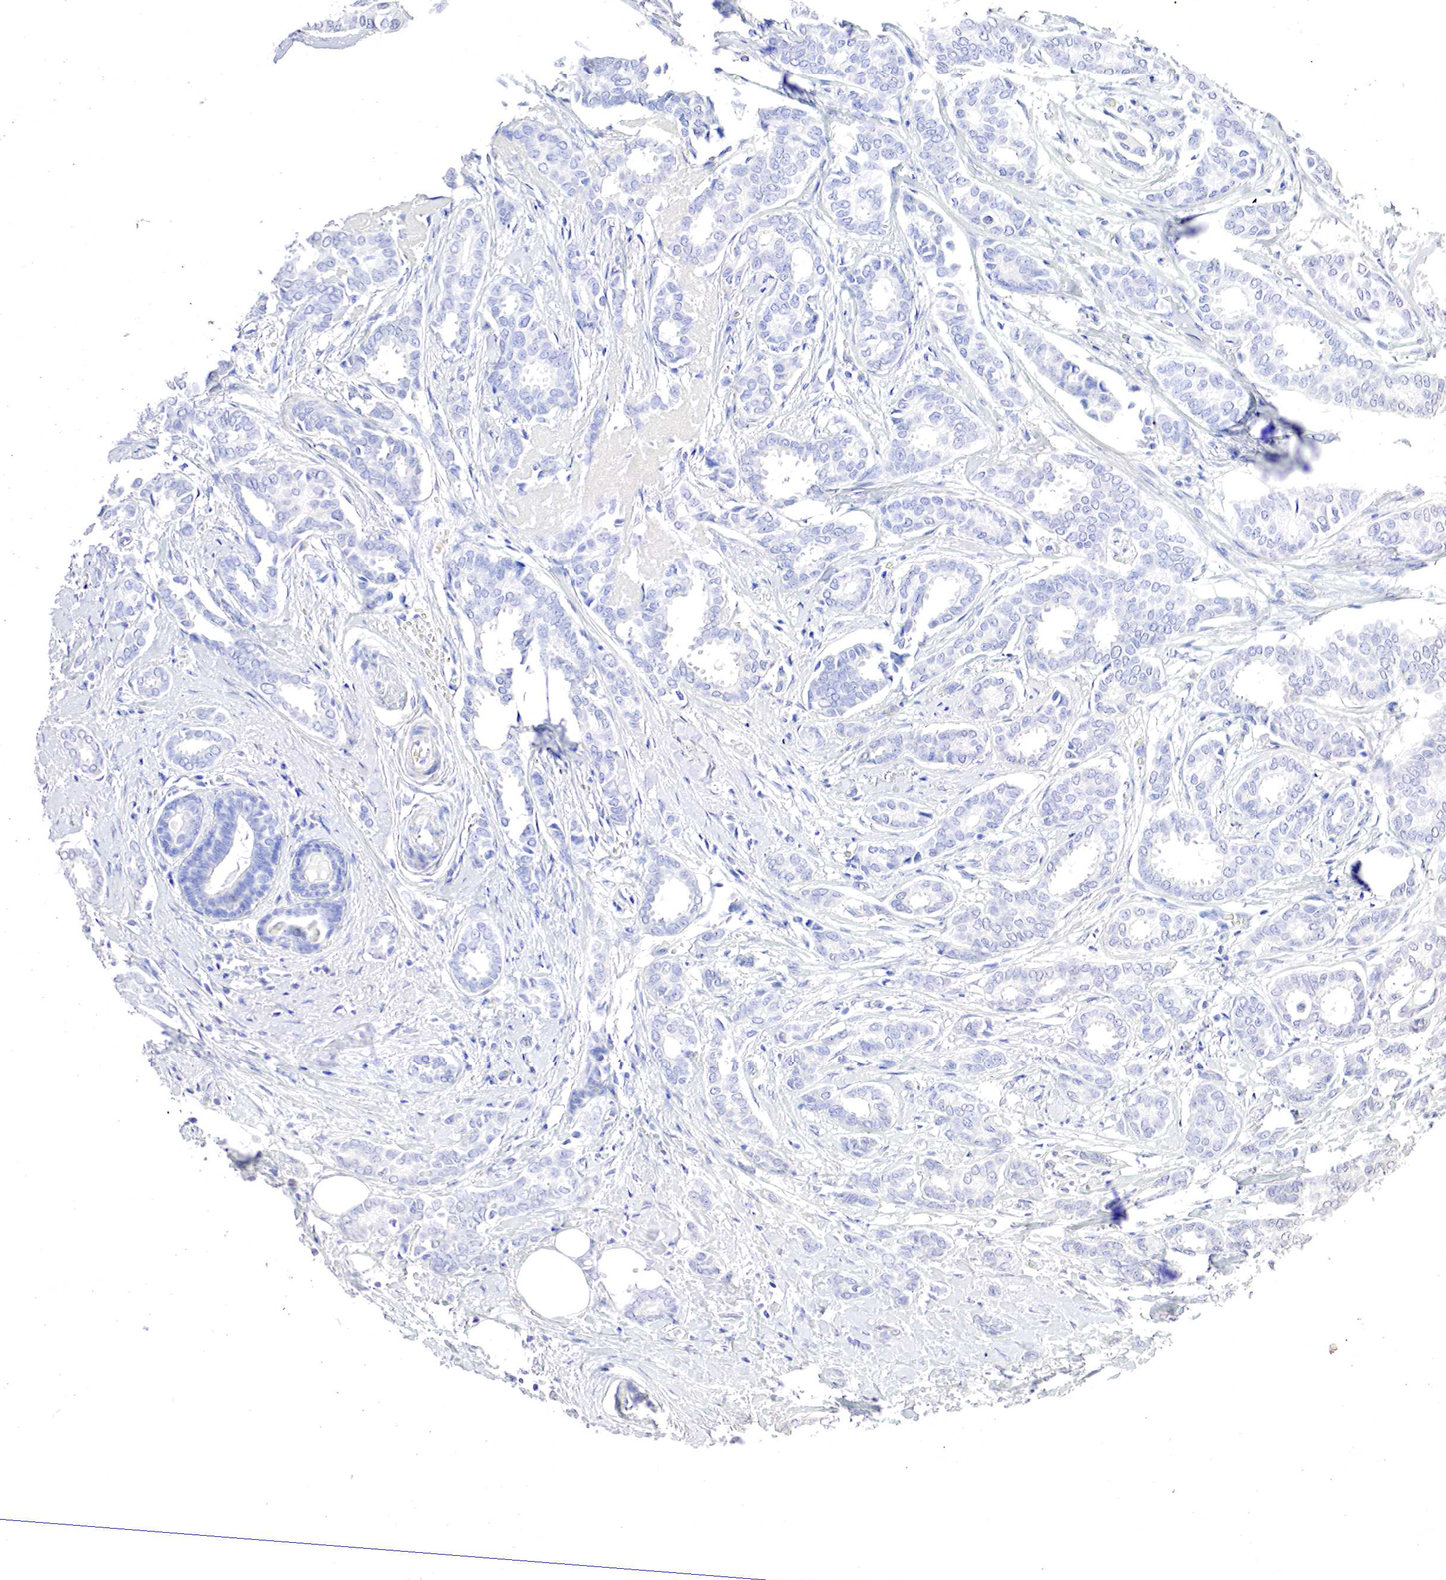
{"staining": {"intensity": "negative", "quantity": "none", "location": "none"}, "tissue": "breast cancer", "cell_type": "Tumor cells", "image_type": "cancer", "snomed": [{"axis": "morphology", "description": "Duct carcinoma"}, {"axis": "topography", "description": "Breast"}], "caption": "An IHC histopathology image of breast cancer (invasive ductal carcinoma) is shown. There is no staining in tumor cells of breast cancer (invasive ductal carcinoma).", "gene": "OTC", "patient": {"sex": "female", "age": 50}}